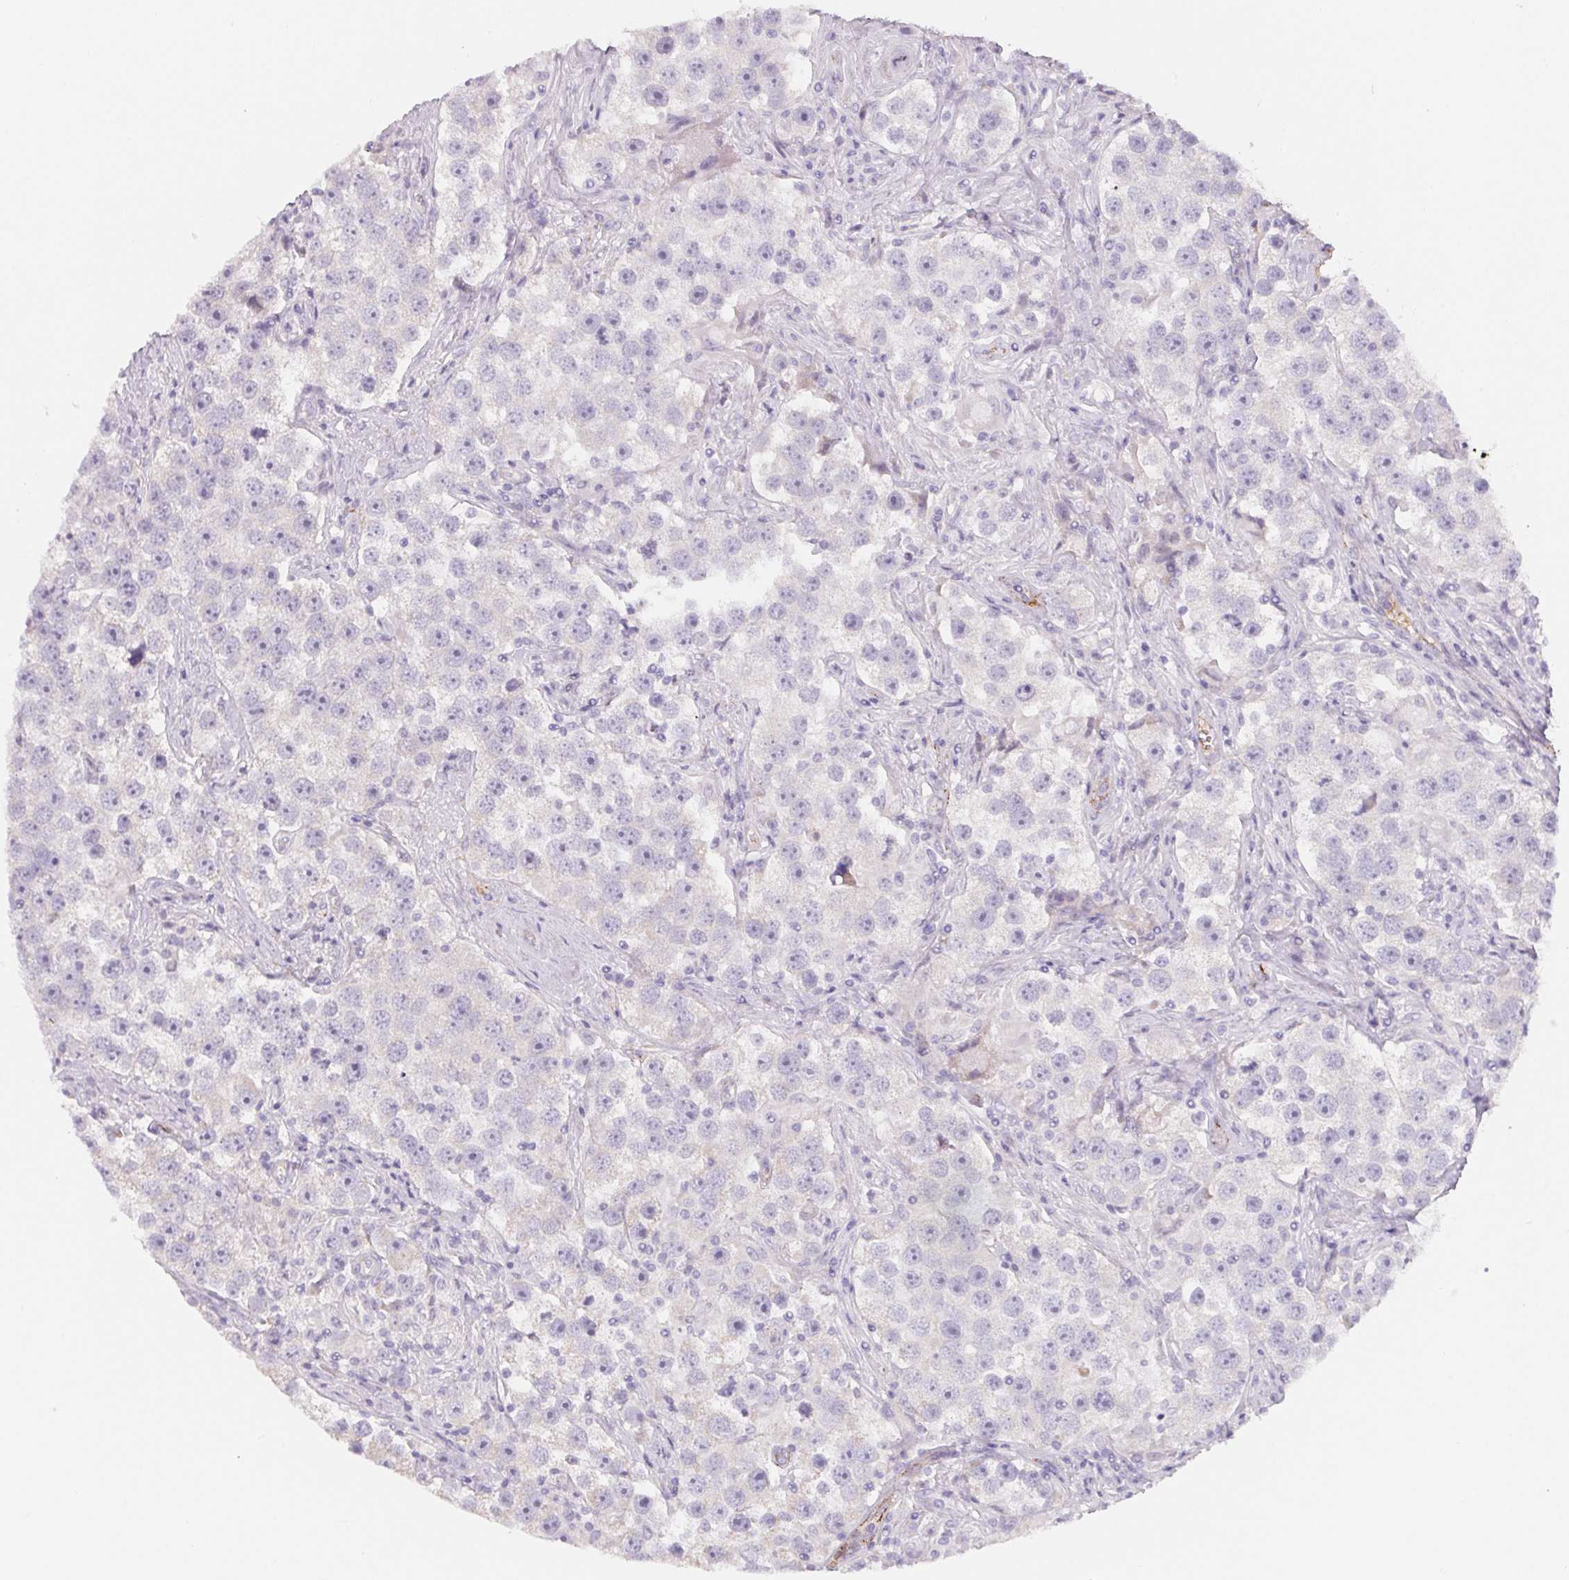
{"staining": {"intensity": "negative", "quantity": "none", "location": "none"}, "tissue": "testis cancer", "cell_type": "Tumor cells", "image_type": "cancer", "snomed": [{"axis": "morphology", "description": "Seminoma, NOS"}, {"axis": "topography", "description": "Testis"}], "caption": "There is no significant staining in tumor cells of seminoma (testis). Nuclei are stained in blue.", "gene": "LPA", "patient": {"sex": "male", "age": 49}}